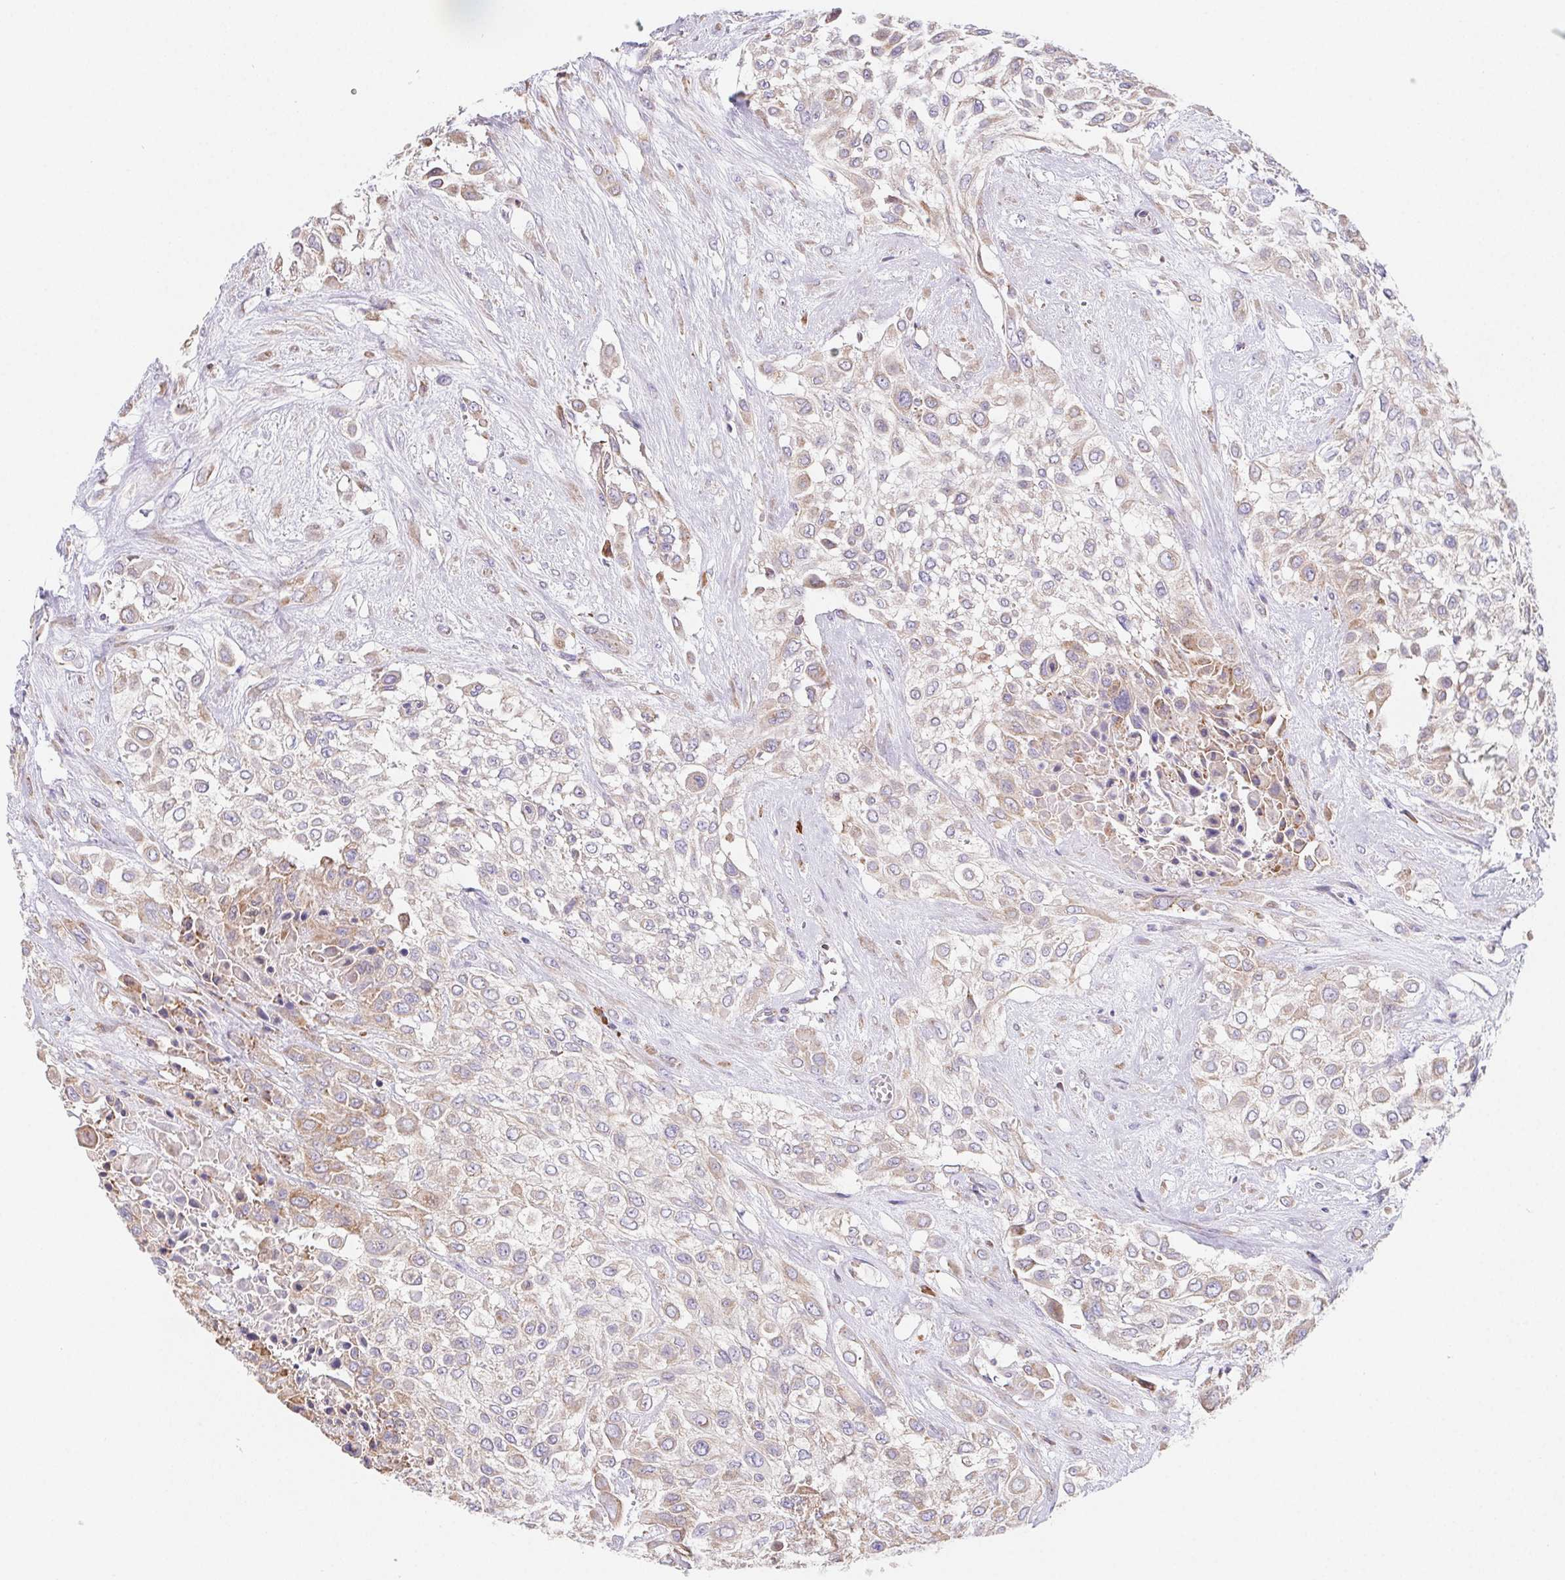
{"staining": {"intensity": "weak", "quantity": "25%-75%", "location": "cytoplasmic/membranous"}, "tissue": "urothelial cancer", "cell_type": "Tumor cells", "image_type": "cancer", "snomed": [{"axis": "morphology", "description": "Urothelial carcinoma, High grade"}, {"axis": "topography", "description": "Urinary bladder"}], "caption": "Urothelial carcinoma (high-grade) stained with DAB (3,3'-diaminobenzidine) IHC displays low levels of weak cytoplasmic/membranous expression in approximately 25%-75% of tumor cells. Nuclei are stained in blue.", "gene": "ADAM8", "patient": {"sex": "male", "age": 57}}